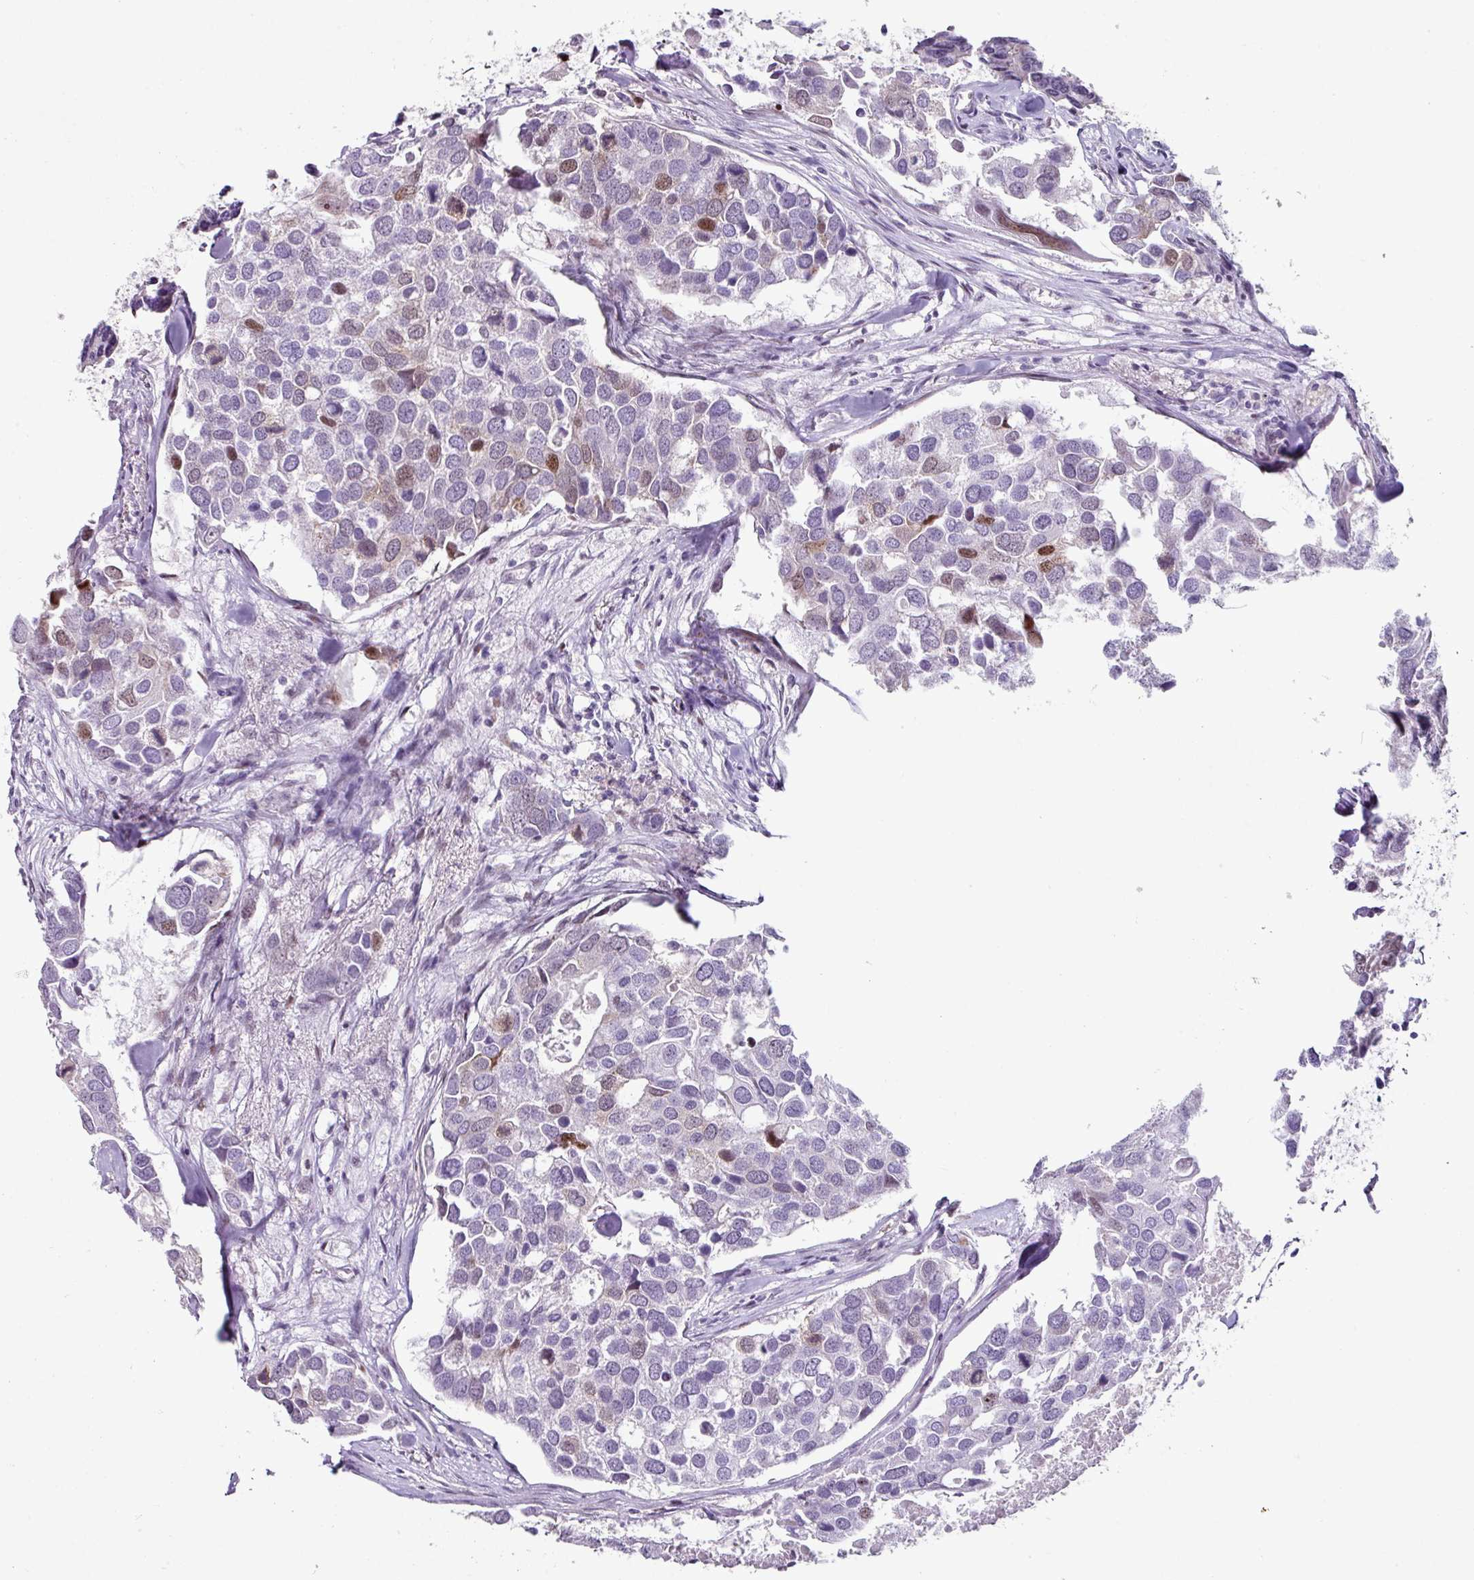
{"staining": {"intensity": "moderate", "quantity": "<25%", "location": "nuclear"}, "tissue": "breast cancer", "cell_type": "Tumor cells", "image_type": "cancer", "snomed": [{"axis": "morphology", "description": "Duct carcinoma"}, {"axis": "topography", "description": "Breast"}], "caption": "Breast infiltrating ductal carcinoma stained with a protein marker exhibits moderate staining in tumor cells.", "gene": "TRA2A", "patient": {"sex": "female", "age": 83}}